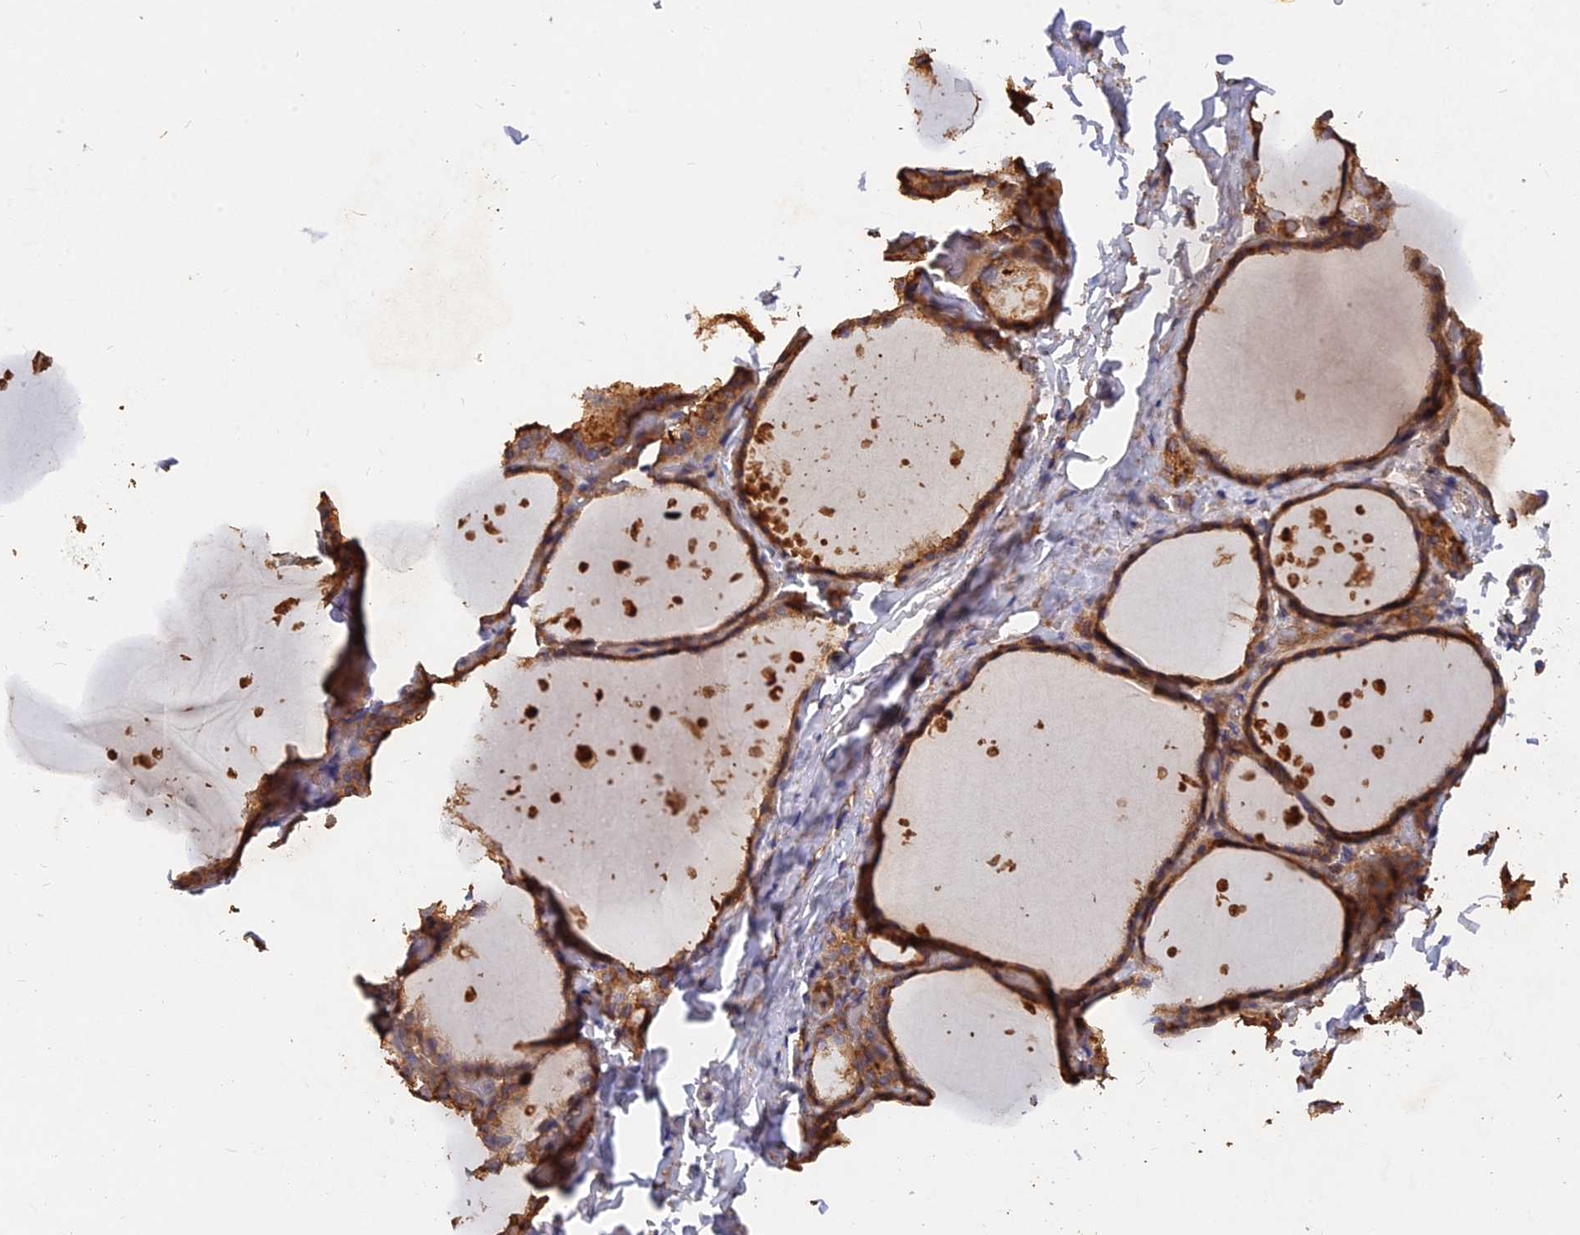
{"staining": {"intensity": "strong", "quantity": ">75%", "location": "cytoplasmic/membranous"}, "tissue": "thyroid gland", "cell_type": "Glandular cells", "image_type": "normal", "snomed": [{"axis": "morphology", "description": "Normal tissue, NOS"}, {"axis": "topography", "description": "Thyroid gland"}], "caption": "Immunohistochemical staining of unremarkable human thyroid gland exhibits strong cytoplasmic/membranous protein positivity in approximately >75% of glandular cells. Nuclei are stained in blue.", "gene": "SLC38A11", "patient": {"sex": "female", "age": 44}}